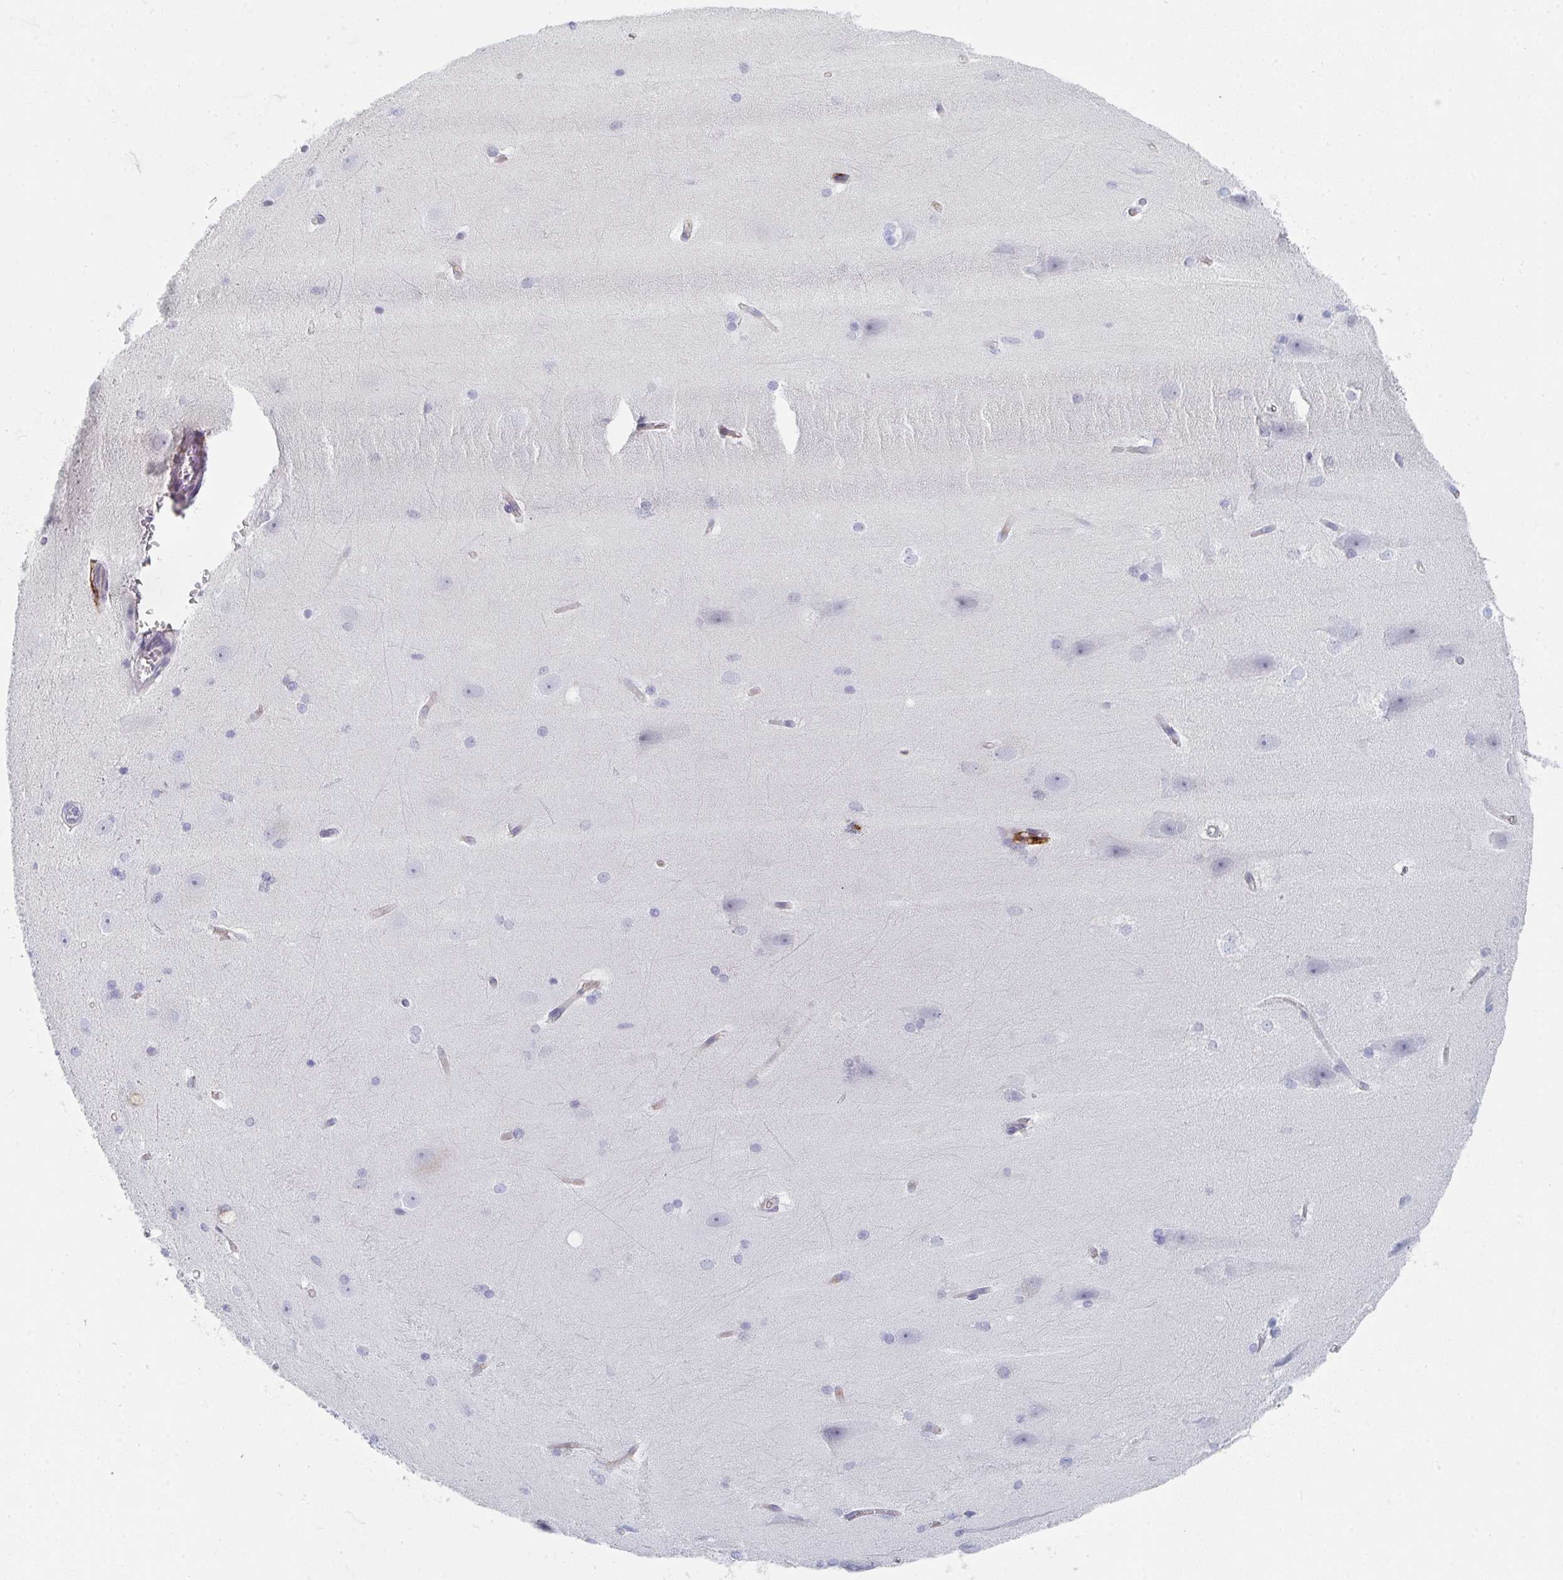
{"staining": {"intensity": "negative", "quantity": "none", "location": "none"}, "tissue": "hippocampus", "cell_type": "Glial cells", "image_type": "normal", "snomed": [{"axis": "morphology", "description": "Normal tissue, NOS"}, {"axis": "topography", "description": "Cerebral cortex"}, {"axis": "topography", "description": "Hippocampus"}], "caption": "DAB immunohistochemical staining of benign hippocampus exhibits no significant staining in glial cells. (Stains: DAB immunohistochemistry with hematoxylin counter stain, Microscopy: brightfield microscopy at high magnification).", "gene": "DAB2", "patient": {"sex": "female", "age": 19}}